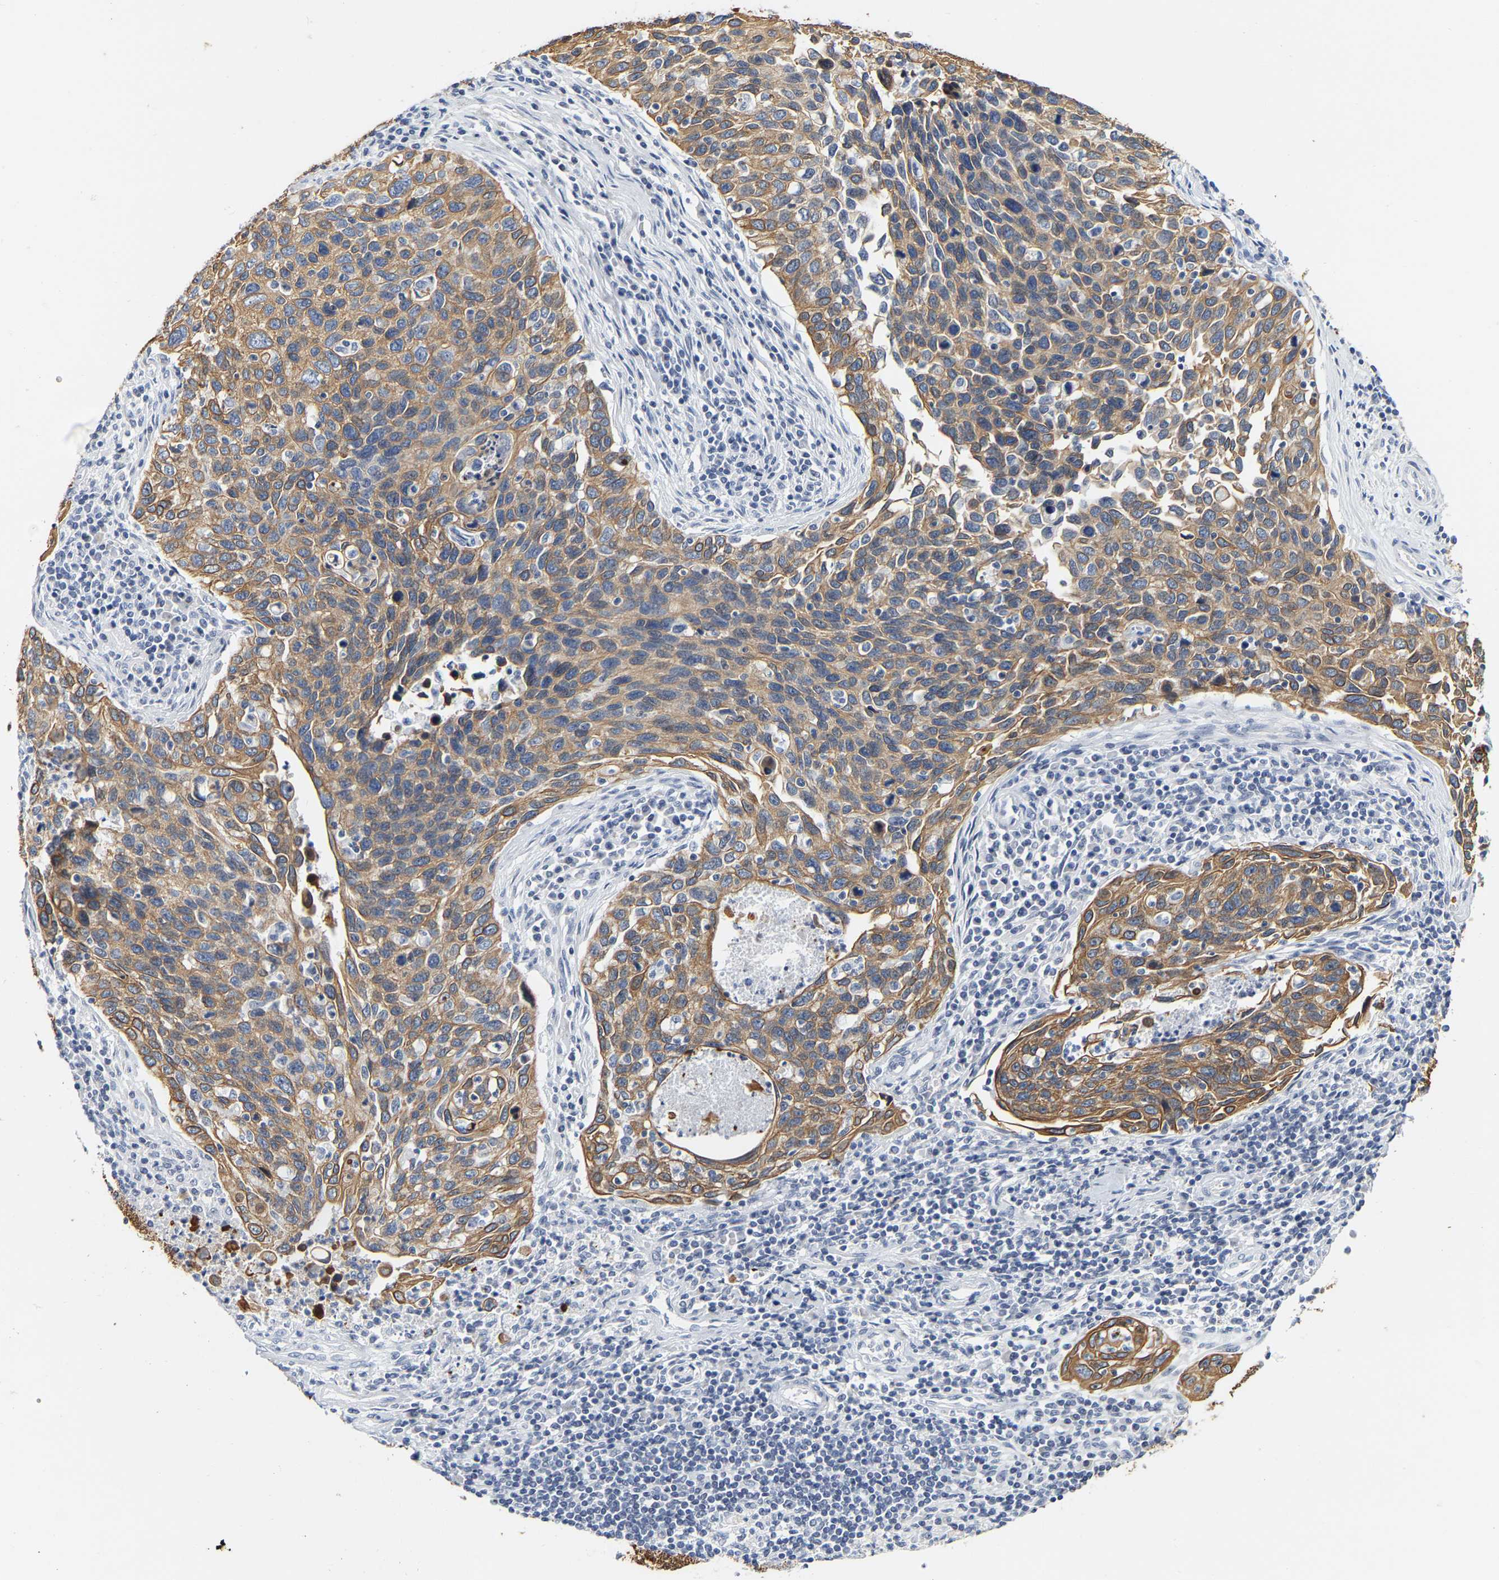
{"staining": {"intensity": "moderate", "quantity": ">75%", "location": "cytoplasmic/membranous"}, "tissue": "cervical cancer", "cell_type": "Tumor cells", "image_type": "cancer", "snomed": [{"axis": "morphology", "description": "Squamous cell carcinoma, NOS"}, {"axis": "topography", "description": "Cervix"}], "caption": "Moderate cytoplasmic/membranous protein positivity is seen in approximately >75% of tumor cells in cervical cancer.", "gene": "KRT76", "patient": {"sex": "female", "age": 53}}